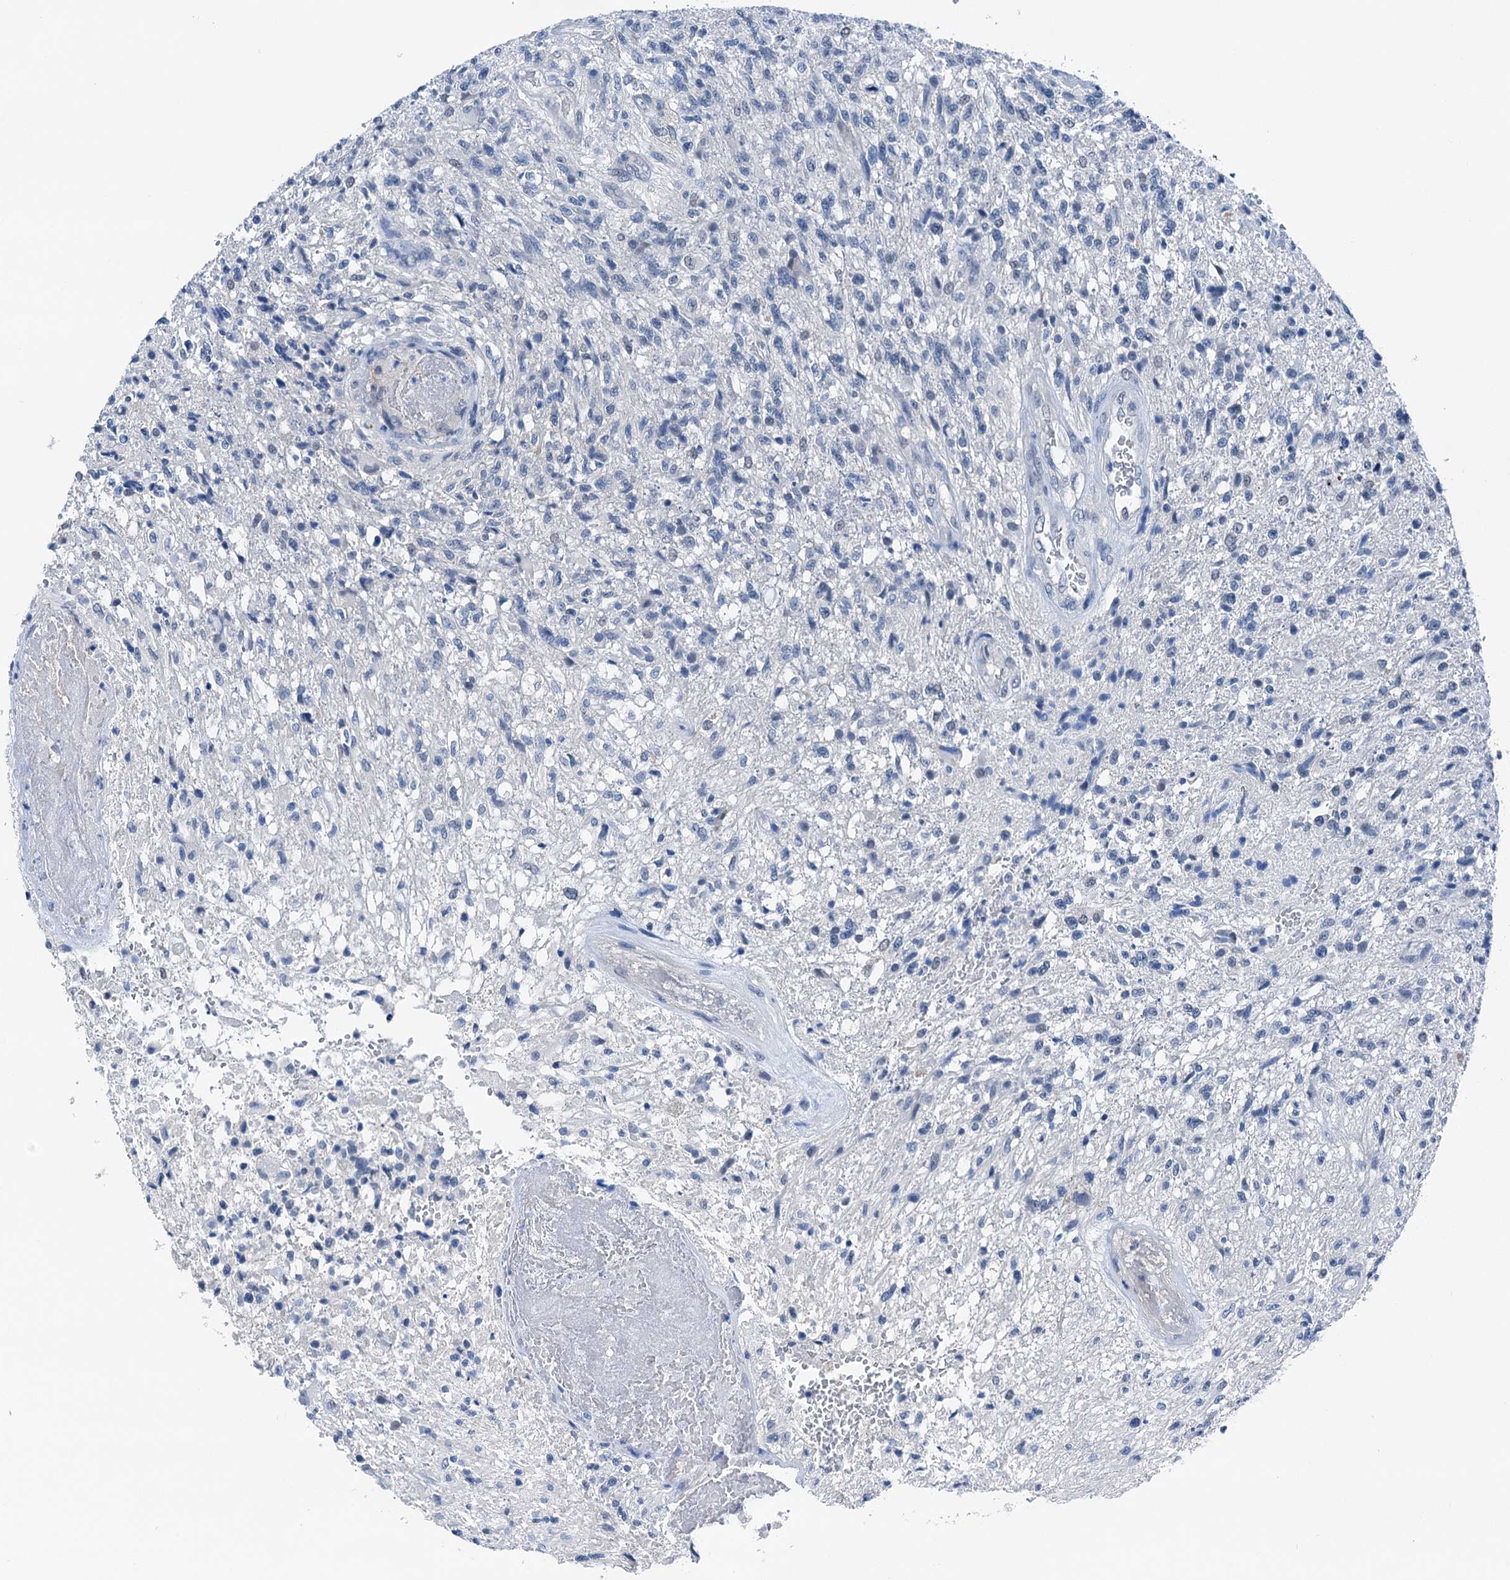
{"staining": {"intensity": "negative", "quantity": "none", "location": "none"}, "tissue": "glioma", "cell_type": "Tumor cells", "image_type": "cancer", "snomed": [{"axis": "morphology", "description": "Glioma, malignant, High grade"}, {"axis": "topography", "description": "Brain"}], "caption": "The micrograph reveals no staining of tumor cells in high-grade glioma (malignant).", "gene": "CBLN3", "patient": {"sex": "male", "age": 56}}